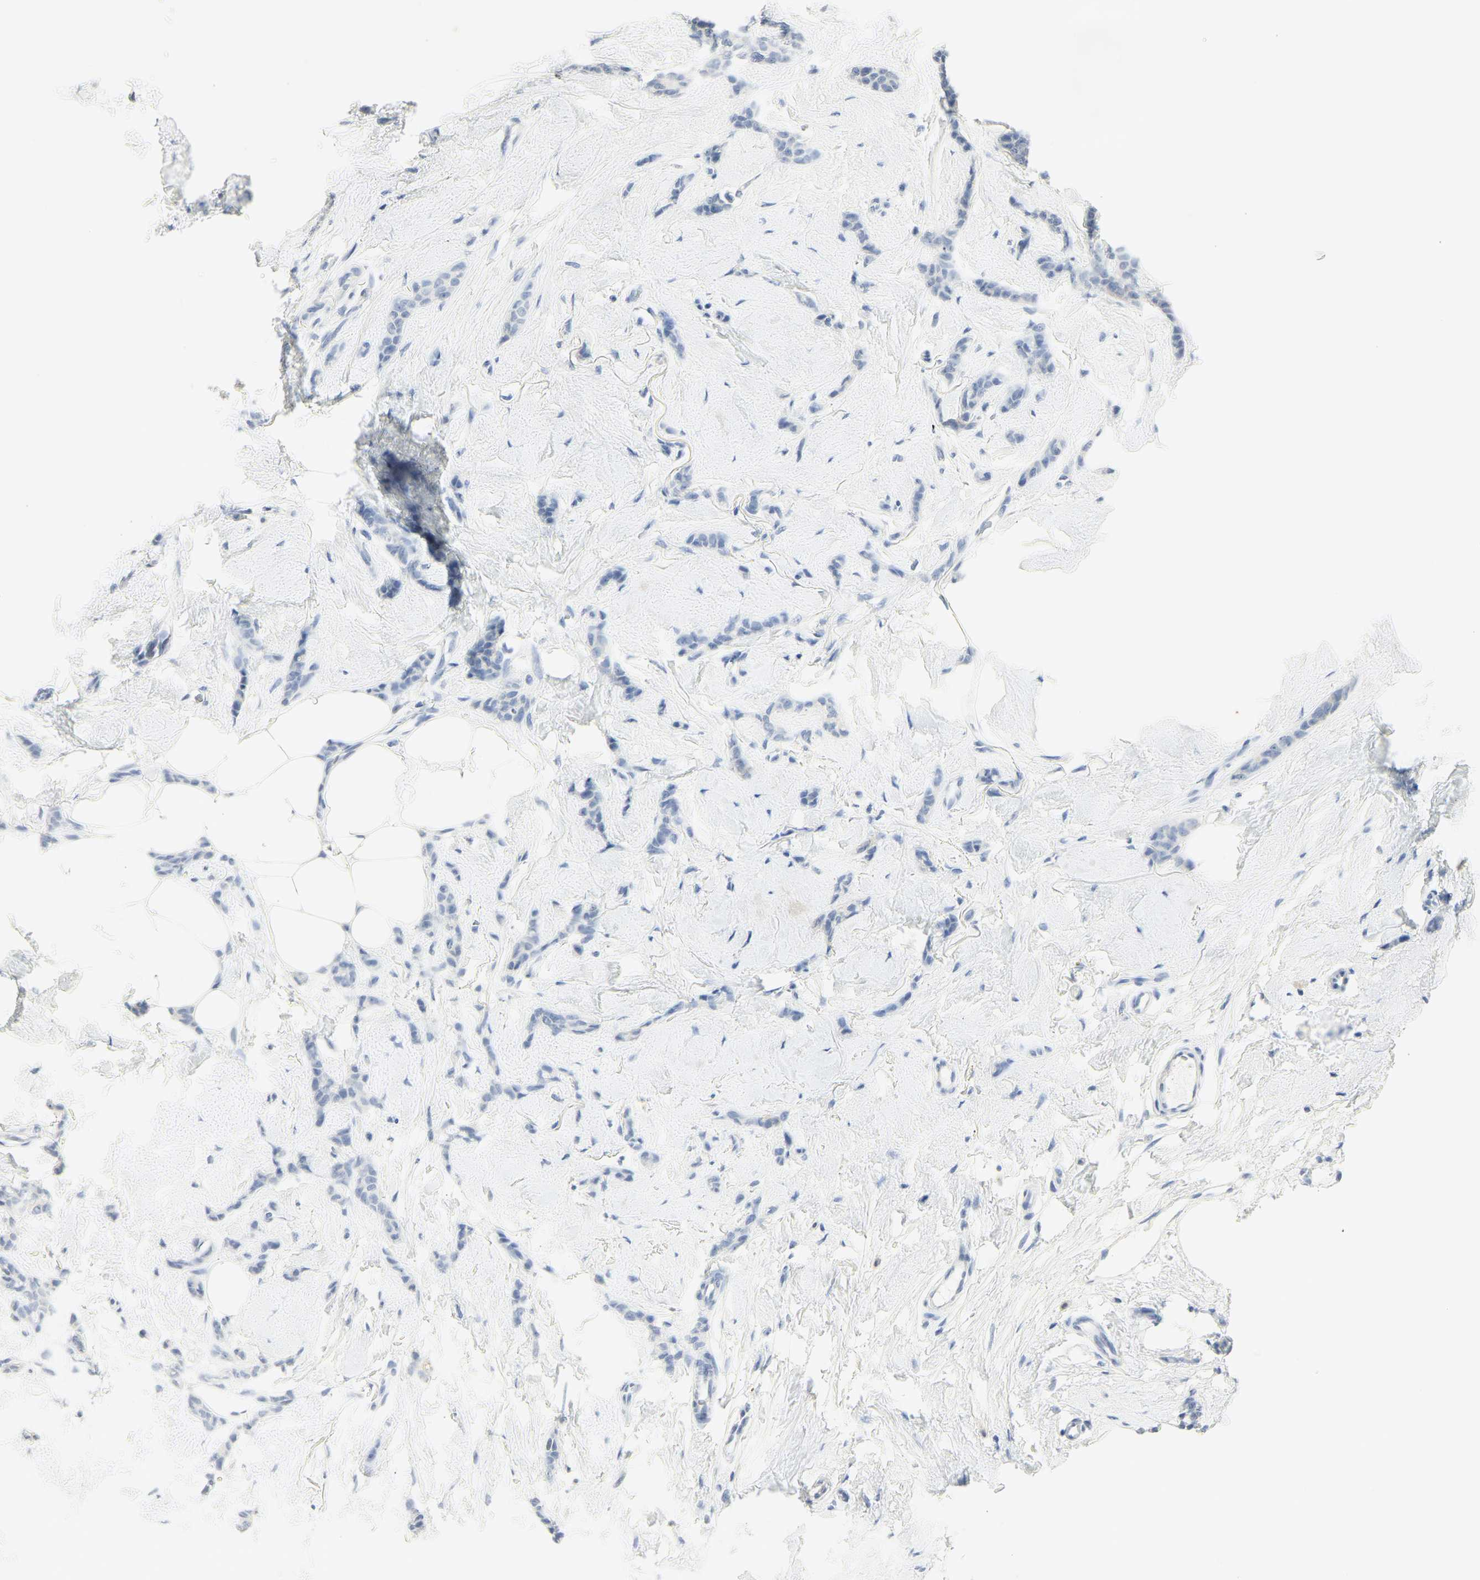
{"staining": {"intensity": "moderate", "quantity": "<25%", "location": "cytoplasmic/membranous"}, "tissue": "breast cancer", "cell_type": "Tumor cells", "image_type": "cancer", "snomed": [{"axis": "morphology", "description": "Lobular carcinoma"}, {"axis": "topography", "description": "Skin"}, {"axis": "topography", "description": "Breast"}], "caption": "Immunohistochemistry (IHC) of human breast cancer shows low levels of moderate cytoplasmic/membranous positivity in approximately <25% of tumor cells.", "gene": "CEACAM5", "patient": {"sex": "female", "age": 46}}